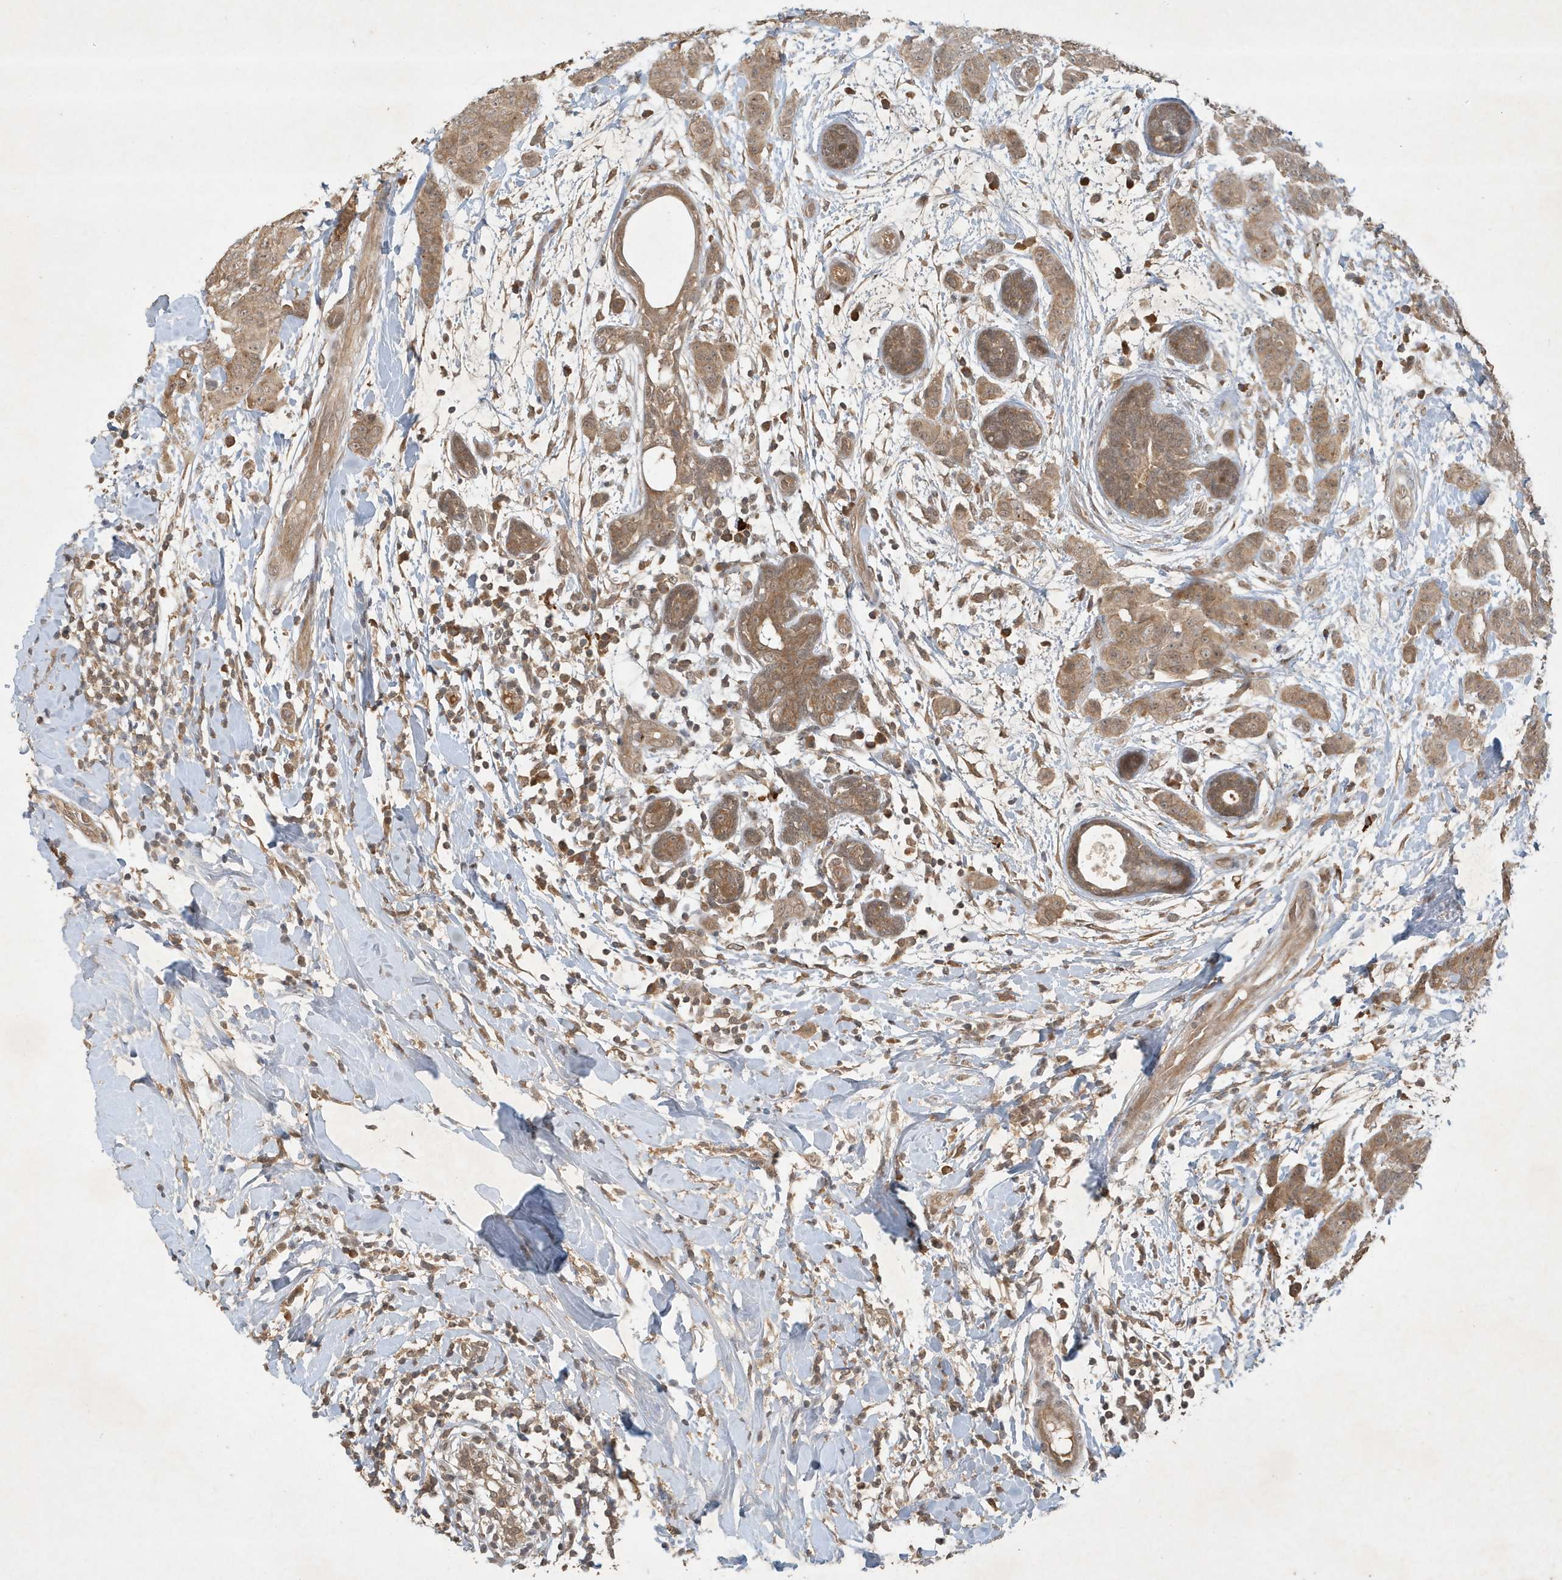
{"staining": {"intensity": "moderate", "quantity": ">75%", "location": "cytoplasmic/membranous"}, "tissue": "breast cancer", "cell_type": "Tumor cells", "image_type": "cancer", "snomed": [{"axis": "morphology", "description": "Normal tissue, NOS"}, {"axis": "morphology", "description": "Duct carcinoma"}, {"axis": "topography", "description": "Breast"}], "caption": "Breast cancer was stained to show a protein in brown. There is medium levels of moderate cytoplasmic/membranous expression in approximately >75% of tumor cells. (DAB (3,3'-diaminobenzidine) IHC with brightfield microscopy, high magnification).", "gene": "ABCB9", "patient": {"sex": "female", "age": 40}}